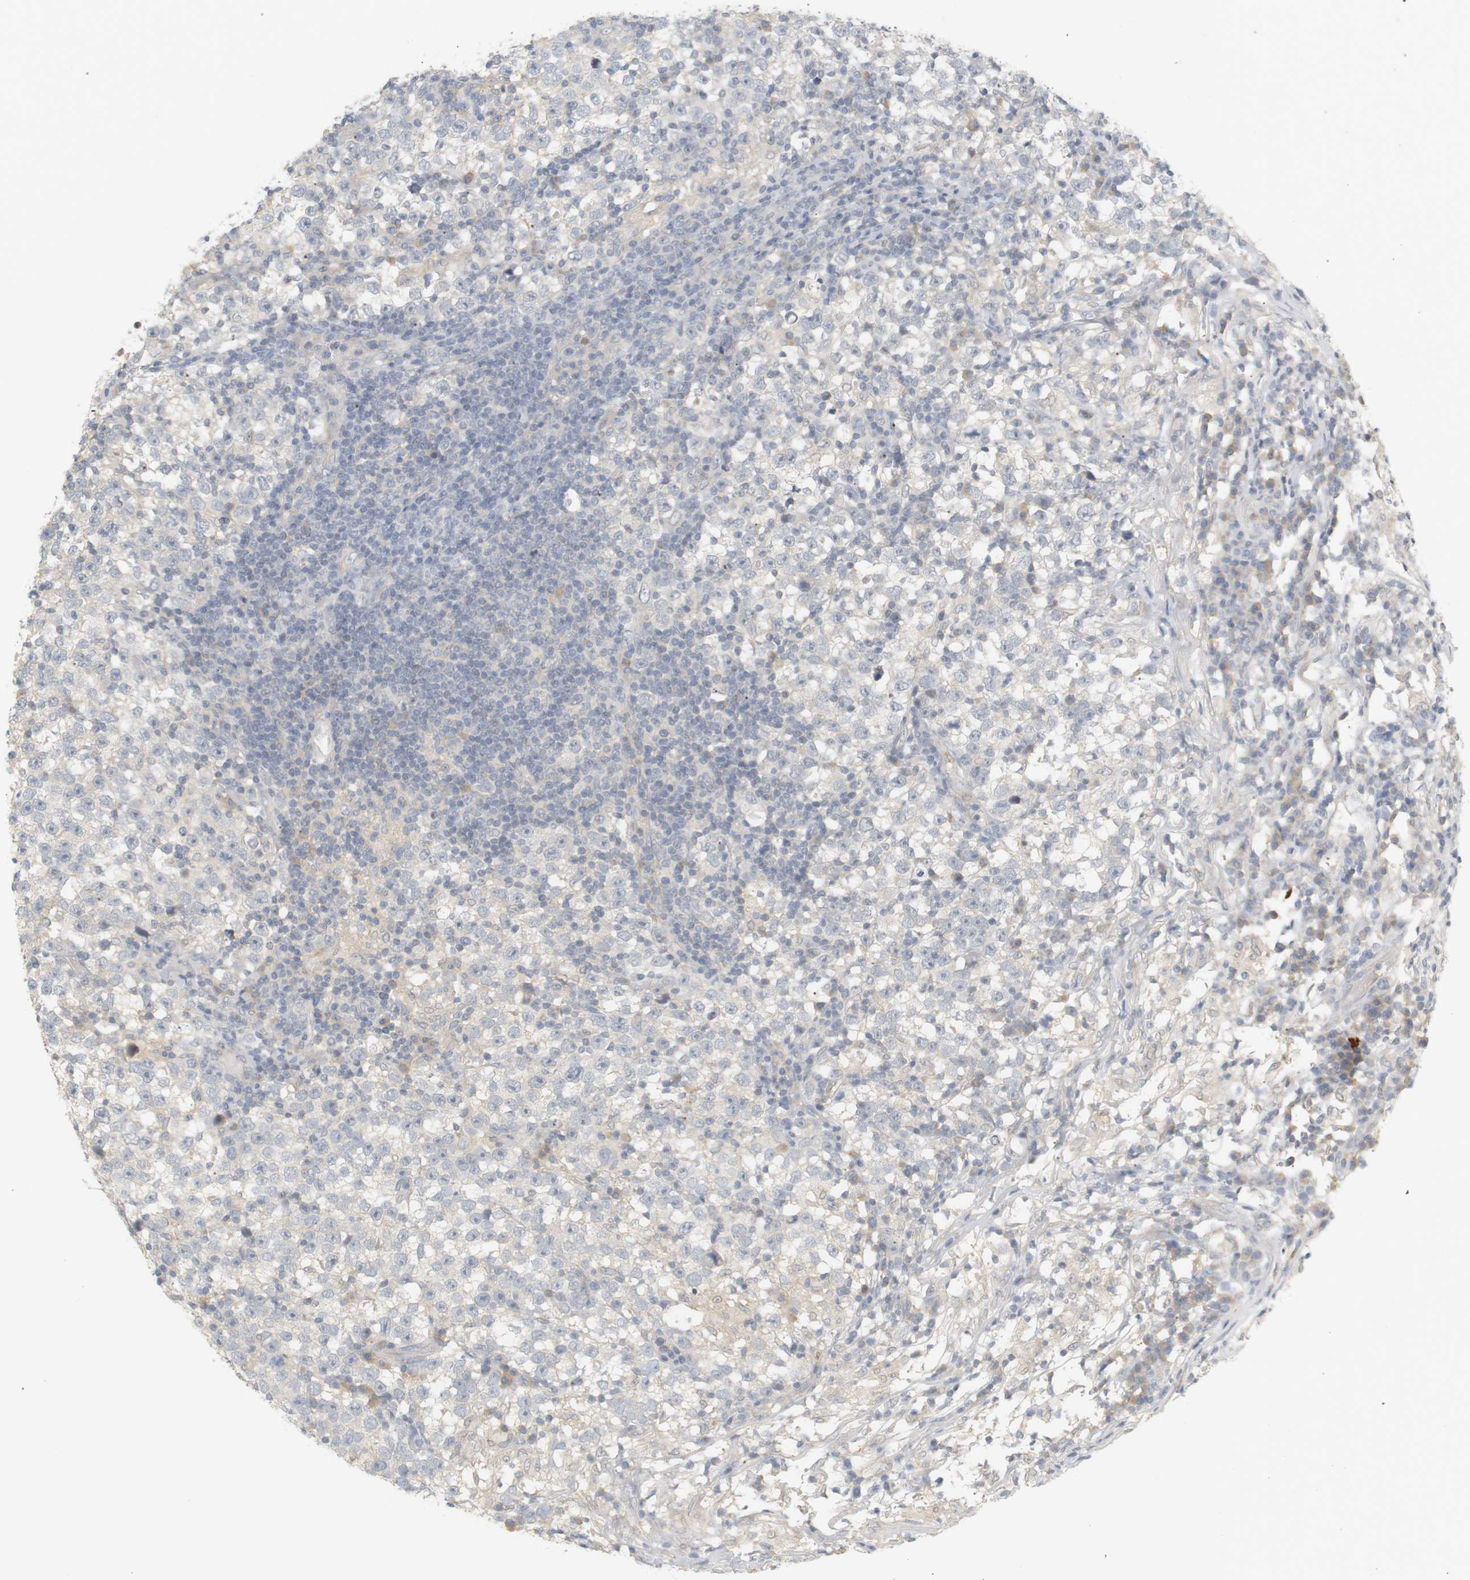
{"staining": {"intensity": "negative", "quantity": "none", "location": "none"}, "tissue": "testis cancer", "cell_type": "Tumor cells", "image_type": "cancer", "snomed": [{"axis": "morphology", "description": "Seminoma, NOS"}, {"axis": "topography", "description": "Testis"}], "caption": "A micrograph of testis cancer (seminoma) stained for a protein reveals no brown staining in tumor cells.", "gene": "RTN3", "patient": {"sex": "male", "age": 43}}